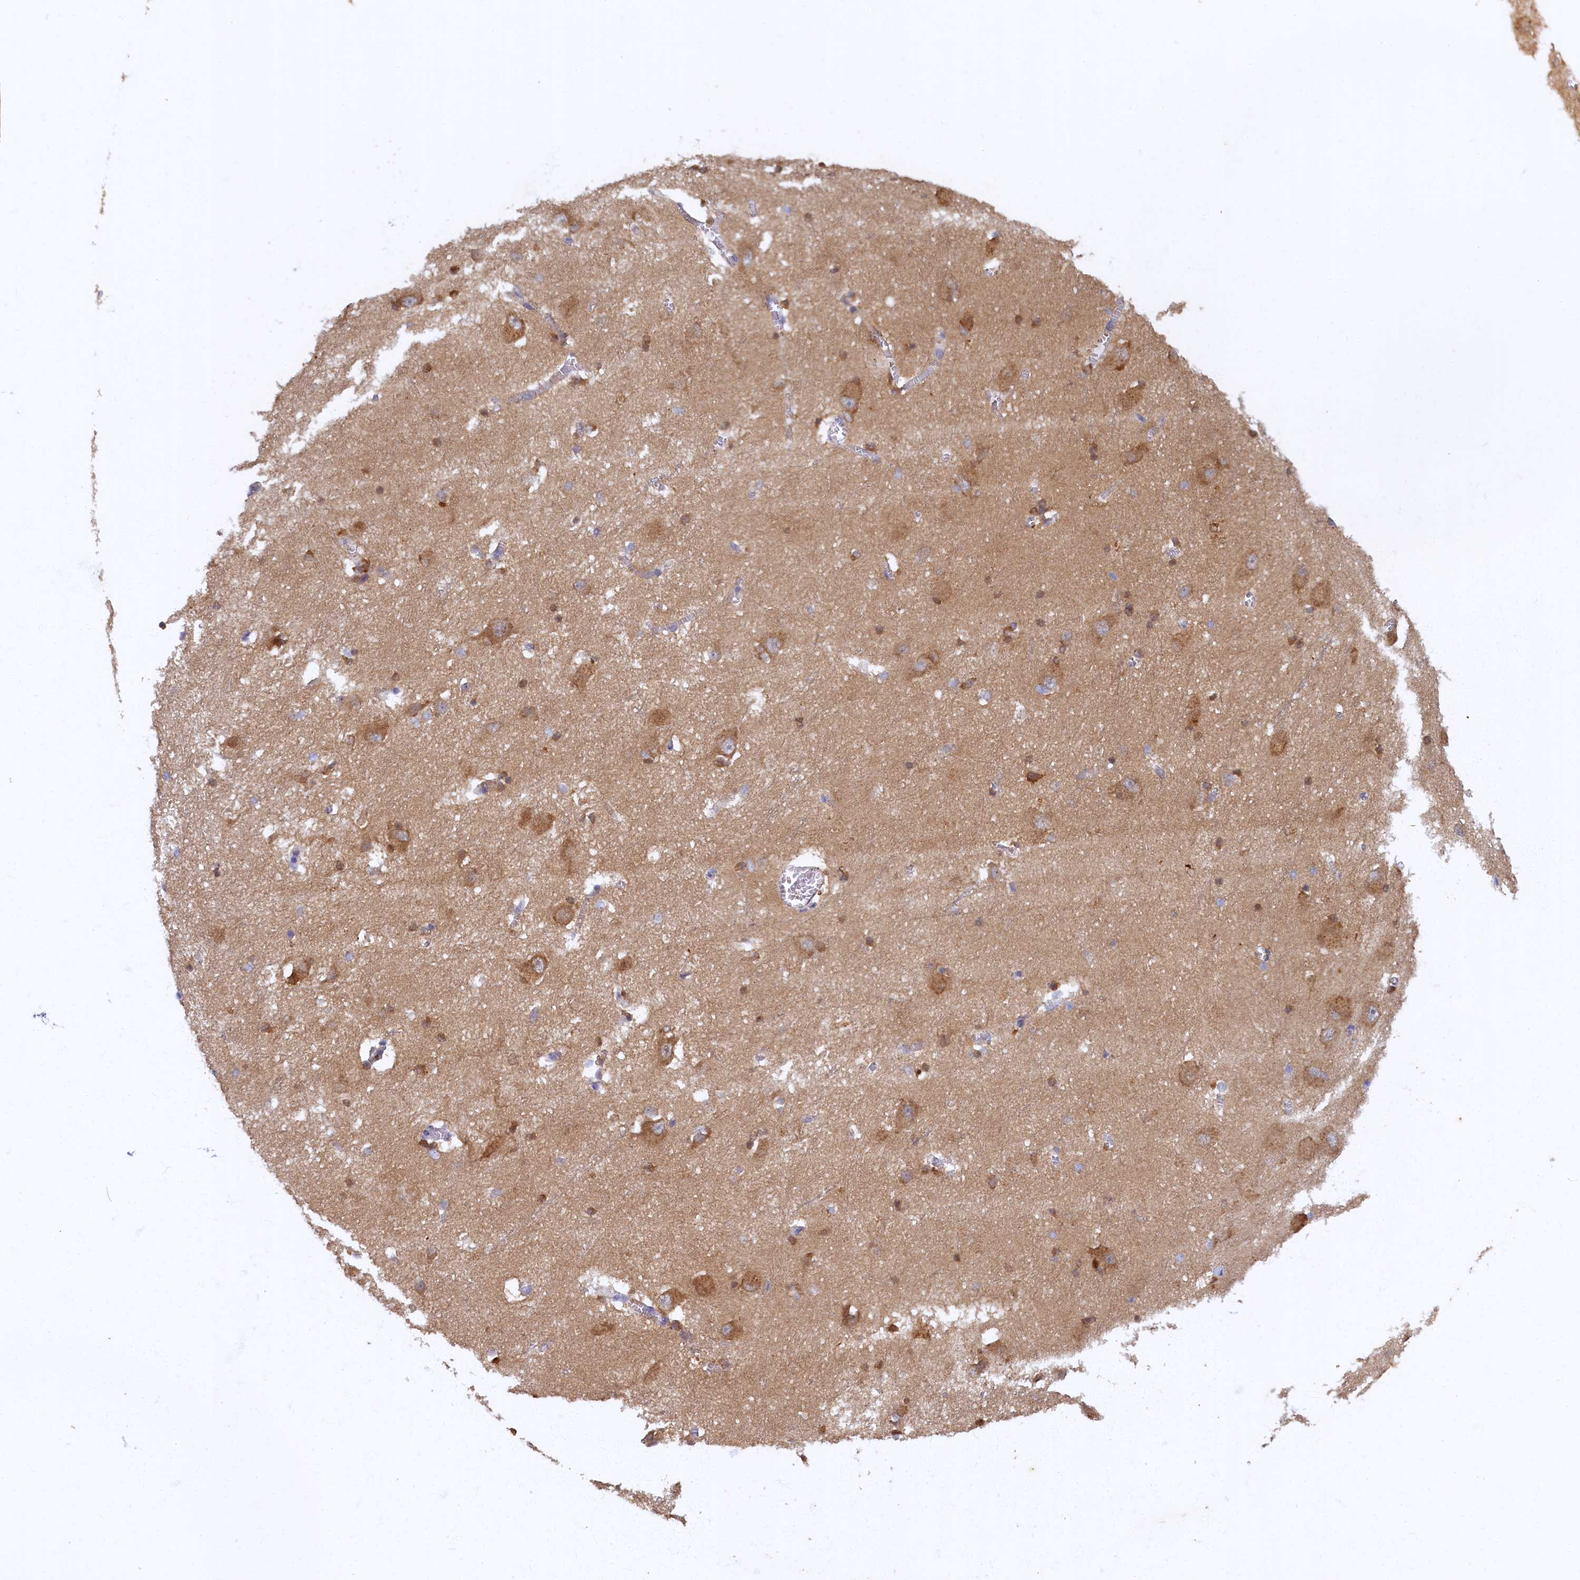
{"staining": {"intensity": "strong", "quantity": "25%-75%", "location": "cytoplasmic/membranous"}, "tissue": "caudate", "cell_type": "Glial cells", "image_type": "normal", "snomed": [{"axis": "morphology", "description": "Normal tissue, NOS"}, {"axis": "topography", "description": "Lateral ventricle wall"}], "caption": "About 25%-75% of glial cells in benign human caudate reveal strong cytoplasmic/membranous protein staining as visualized by brown immunohistochemical staining.", "gene": "ARL11", "patient": {"sex": "male", "age": 37}}